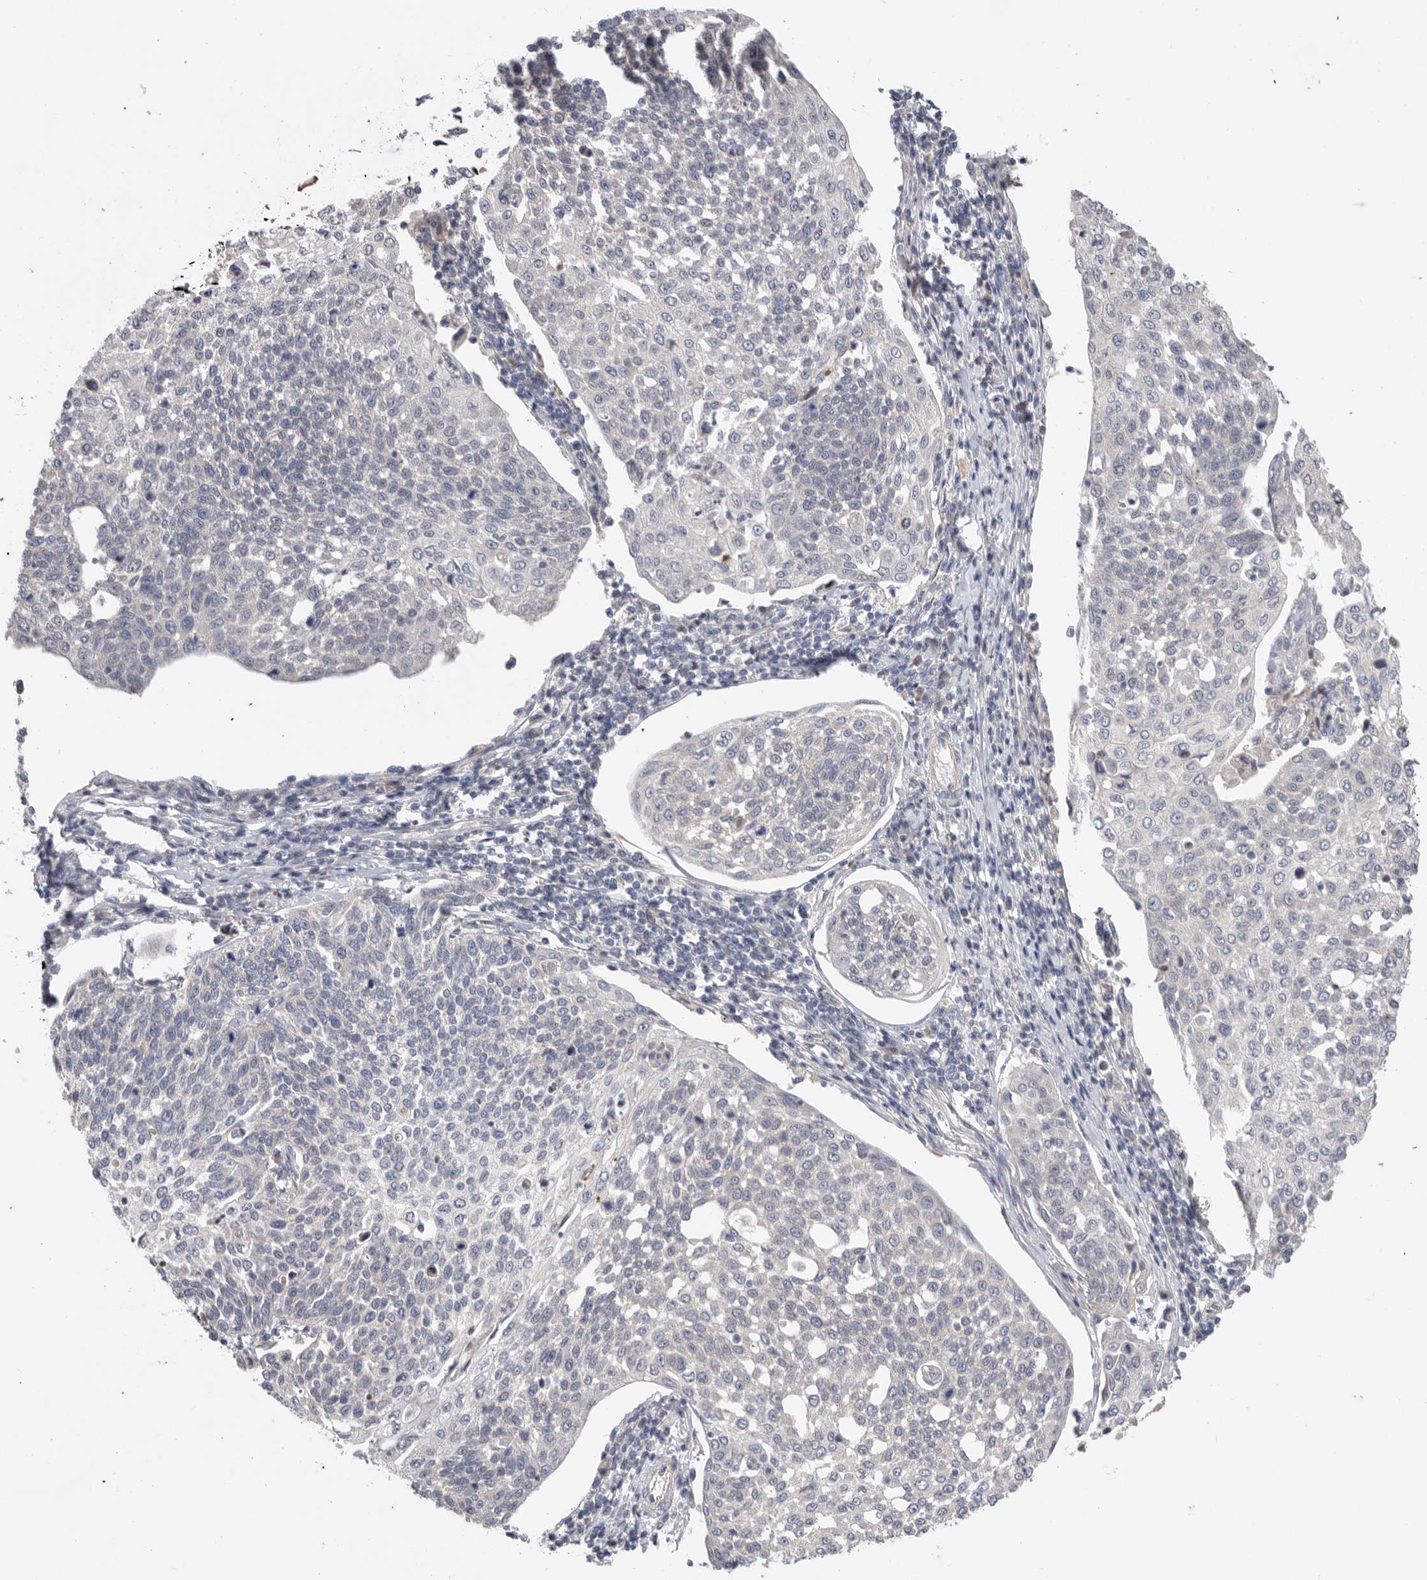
{"staining": {"intensity": "negative", "quantity": "none", "location": "none"}, "tissue": "cervical cancer", "cell_type": "Tumor cells", "image_type": "cancer", "snomed": [{"axis": "morphology", "description": "Squamous cell carcinoma, NOS"}, {"axis": "topography", "description": "Cervix"}], "caption": "Immunohistochemistry photomicrograph of neoplastic tissue: cervical squamous cell carcinoma stained with DAB (3,3'-diaminobenzidine) reveals no significant protein expression in tumor cells.", "gene": "MTFR1L", "patient": {"sex": "female", "age": 34}}